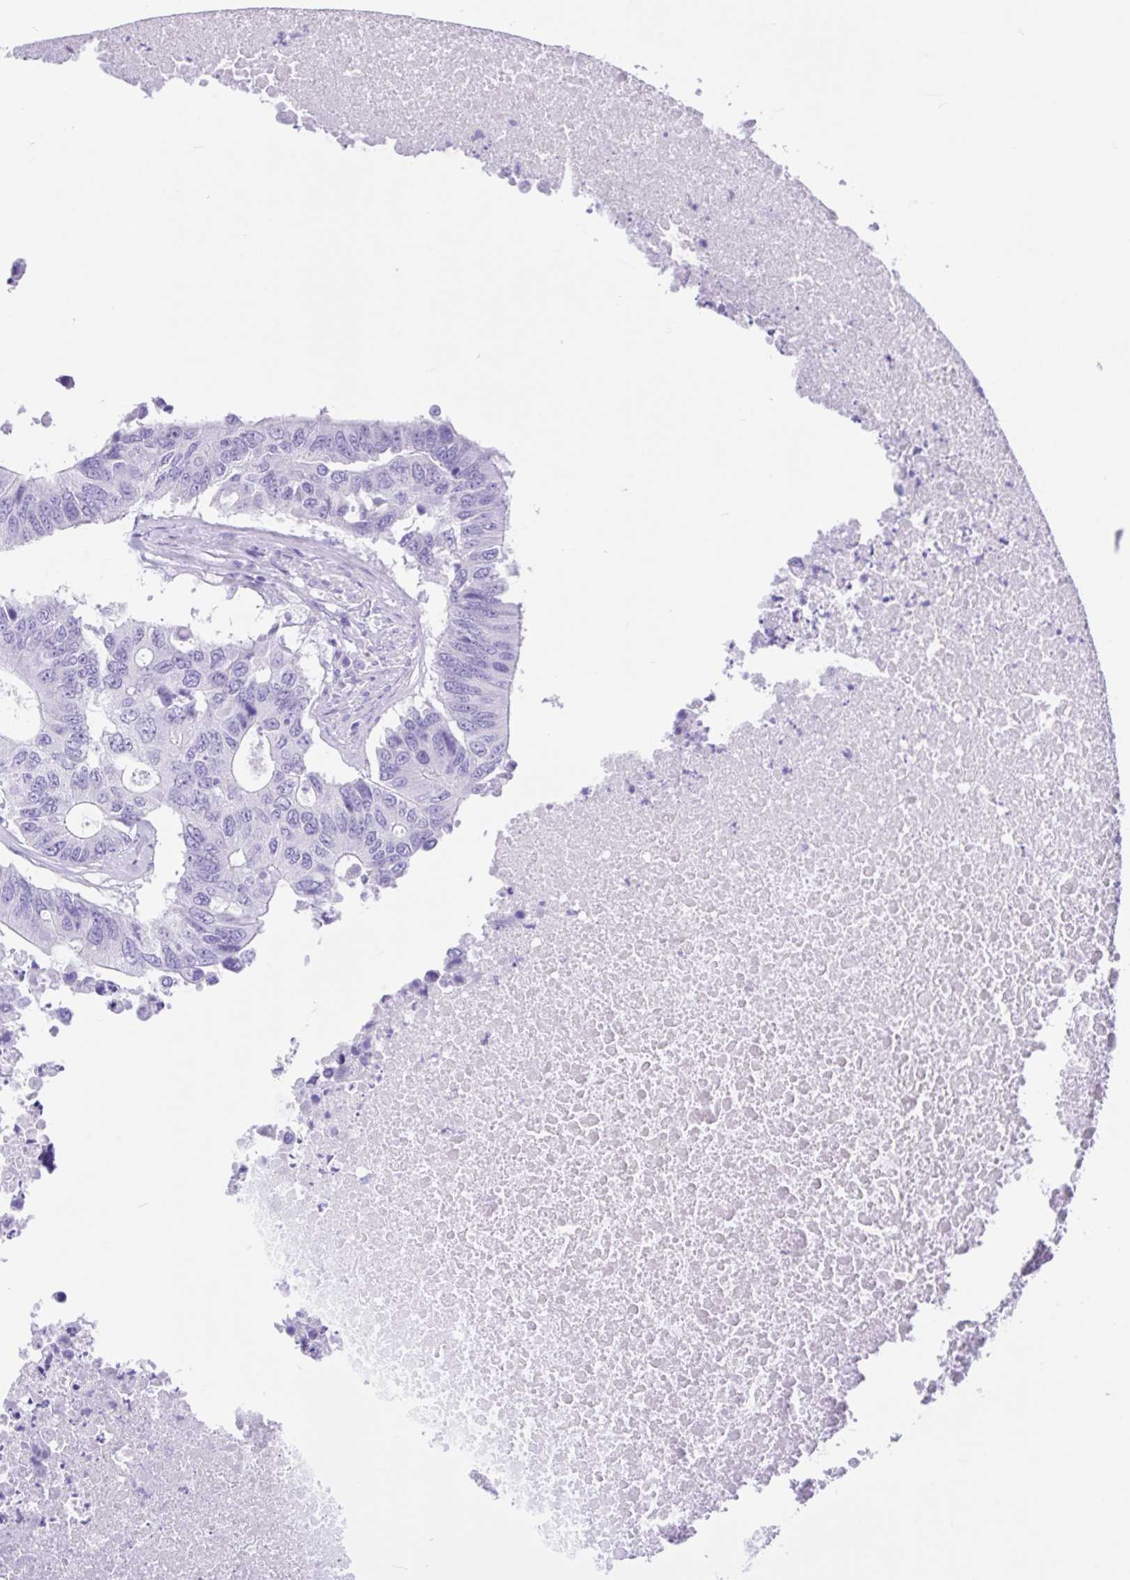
{"staining": {"intensity": "negative", "quantity": "none", "location": "none"}, "tissue": "colorectal cancer", "cell_type": "Tumor cells", "image_type": "cancer", "snomed": [{"axis": "morphology", "description": "Adenocarcinoma, NOS"}, {"axis": "topography", "description": "Colon"}], "caption": "Image shows no significant protein expression in tumor cells of colorectal cancer (adenocarcinoma).", "gene": "OR4N4", "patient": {"sex": "male", "age": 71}}